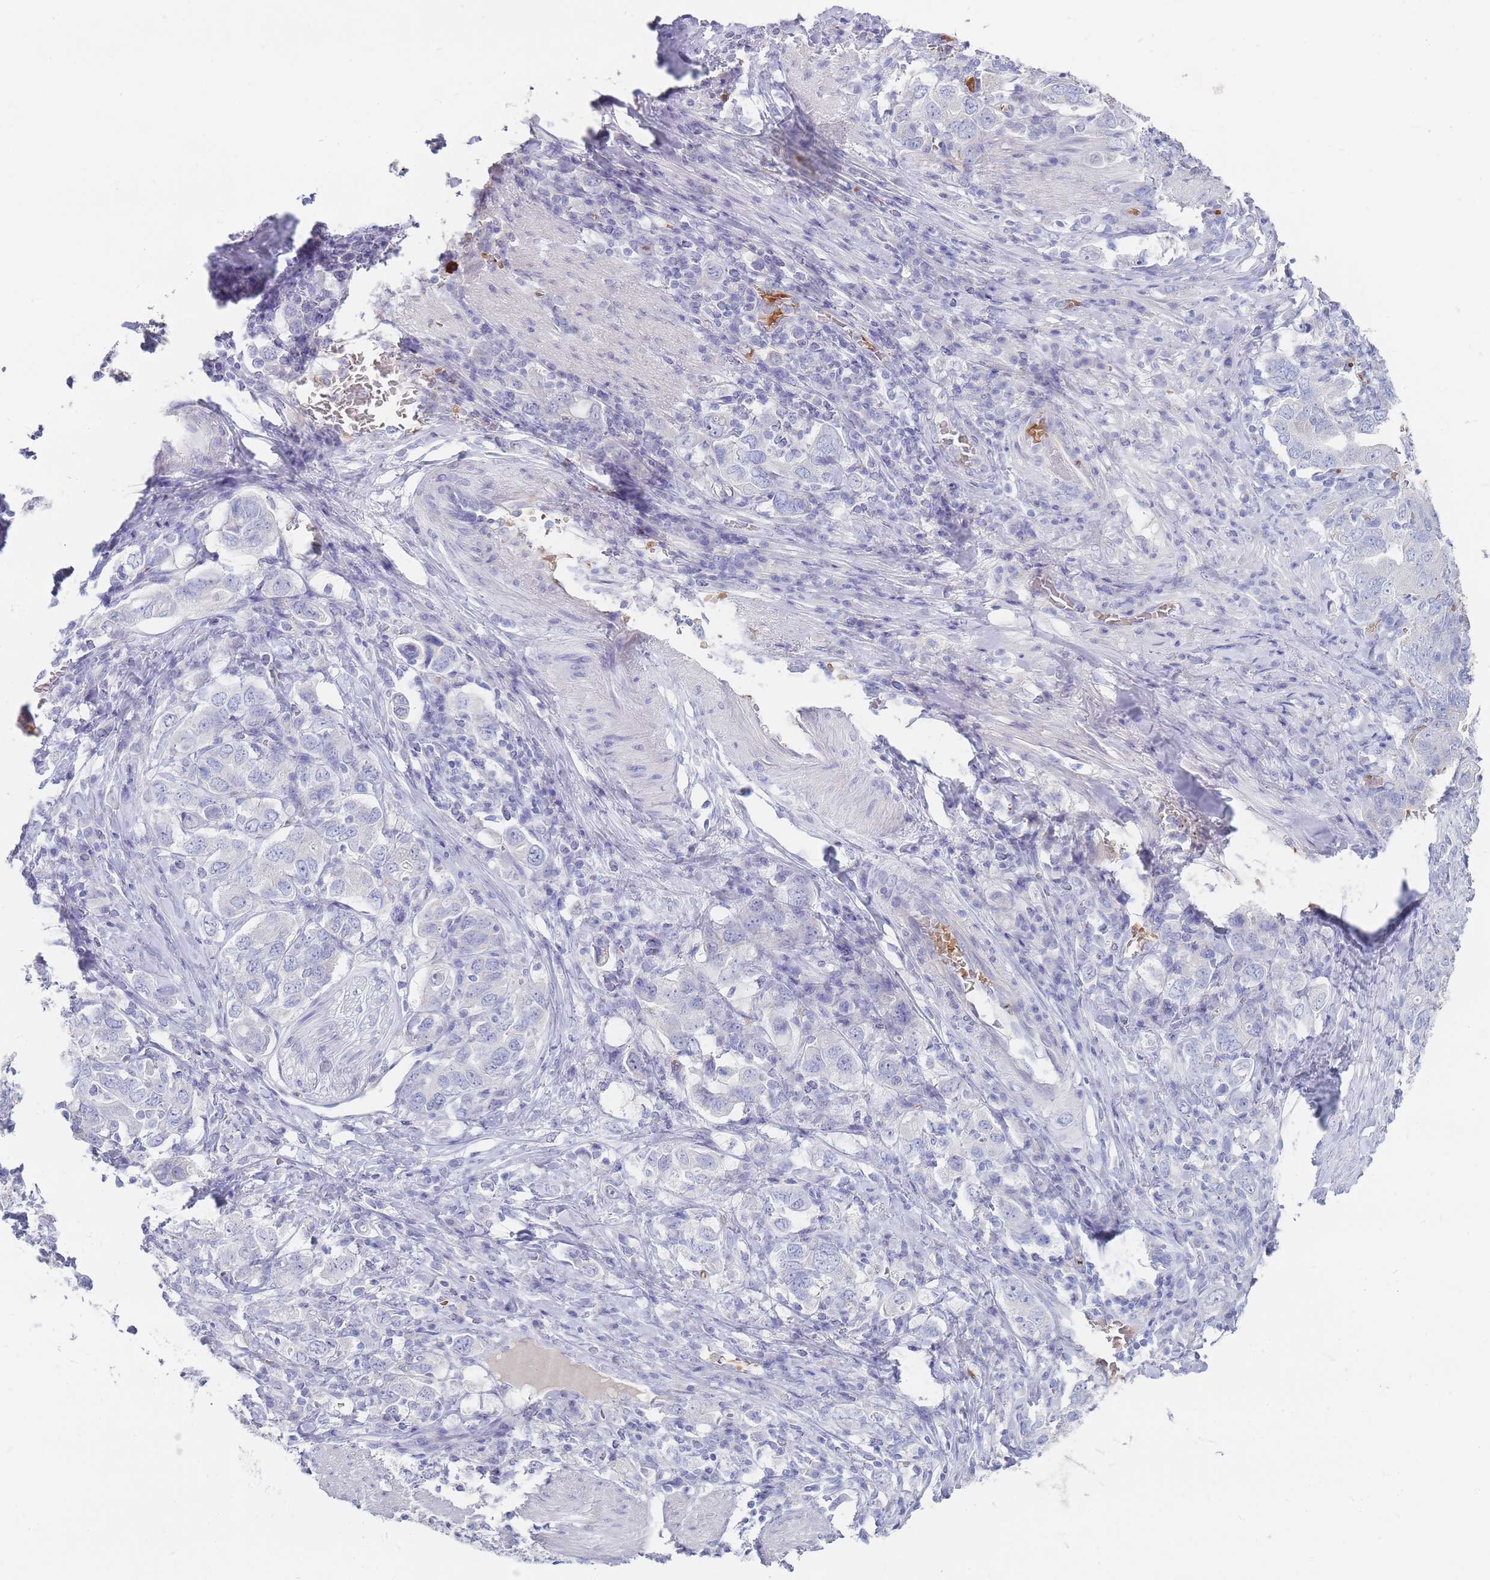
{"staining": {"intensity": "negative", "quantity": "none", "location": "none"}, "tissue": "stomach cancer", "cell_type": "Tumor cells", "image_type": "cancer", "snomed": [{"axis": "morphology", "description": "Adenocarcinoma, NOS"}, {"axis": "topography", "description": "Stomach, upper"}, {"axis": "topography", "description": "Stomach"}], "caption": "Immunohistochemistry photomicrograph of neoplastic tissue: human stomach cancer (adenocarcinoma) stained with DAB shows no significant protein staining in tumor cells. Brightfield microscopy of immunohistochemistry (IHC) stained with DAB (brown) and hematoxylin (blue), captured at high magnification.", "gene": "HBG2", "patient": {"sex": "male", "age": 62}}